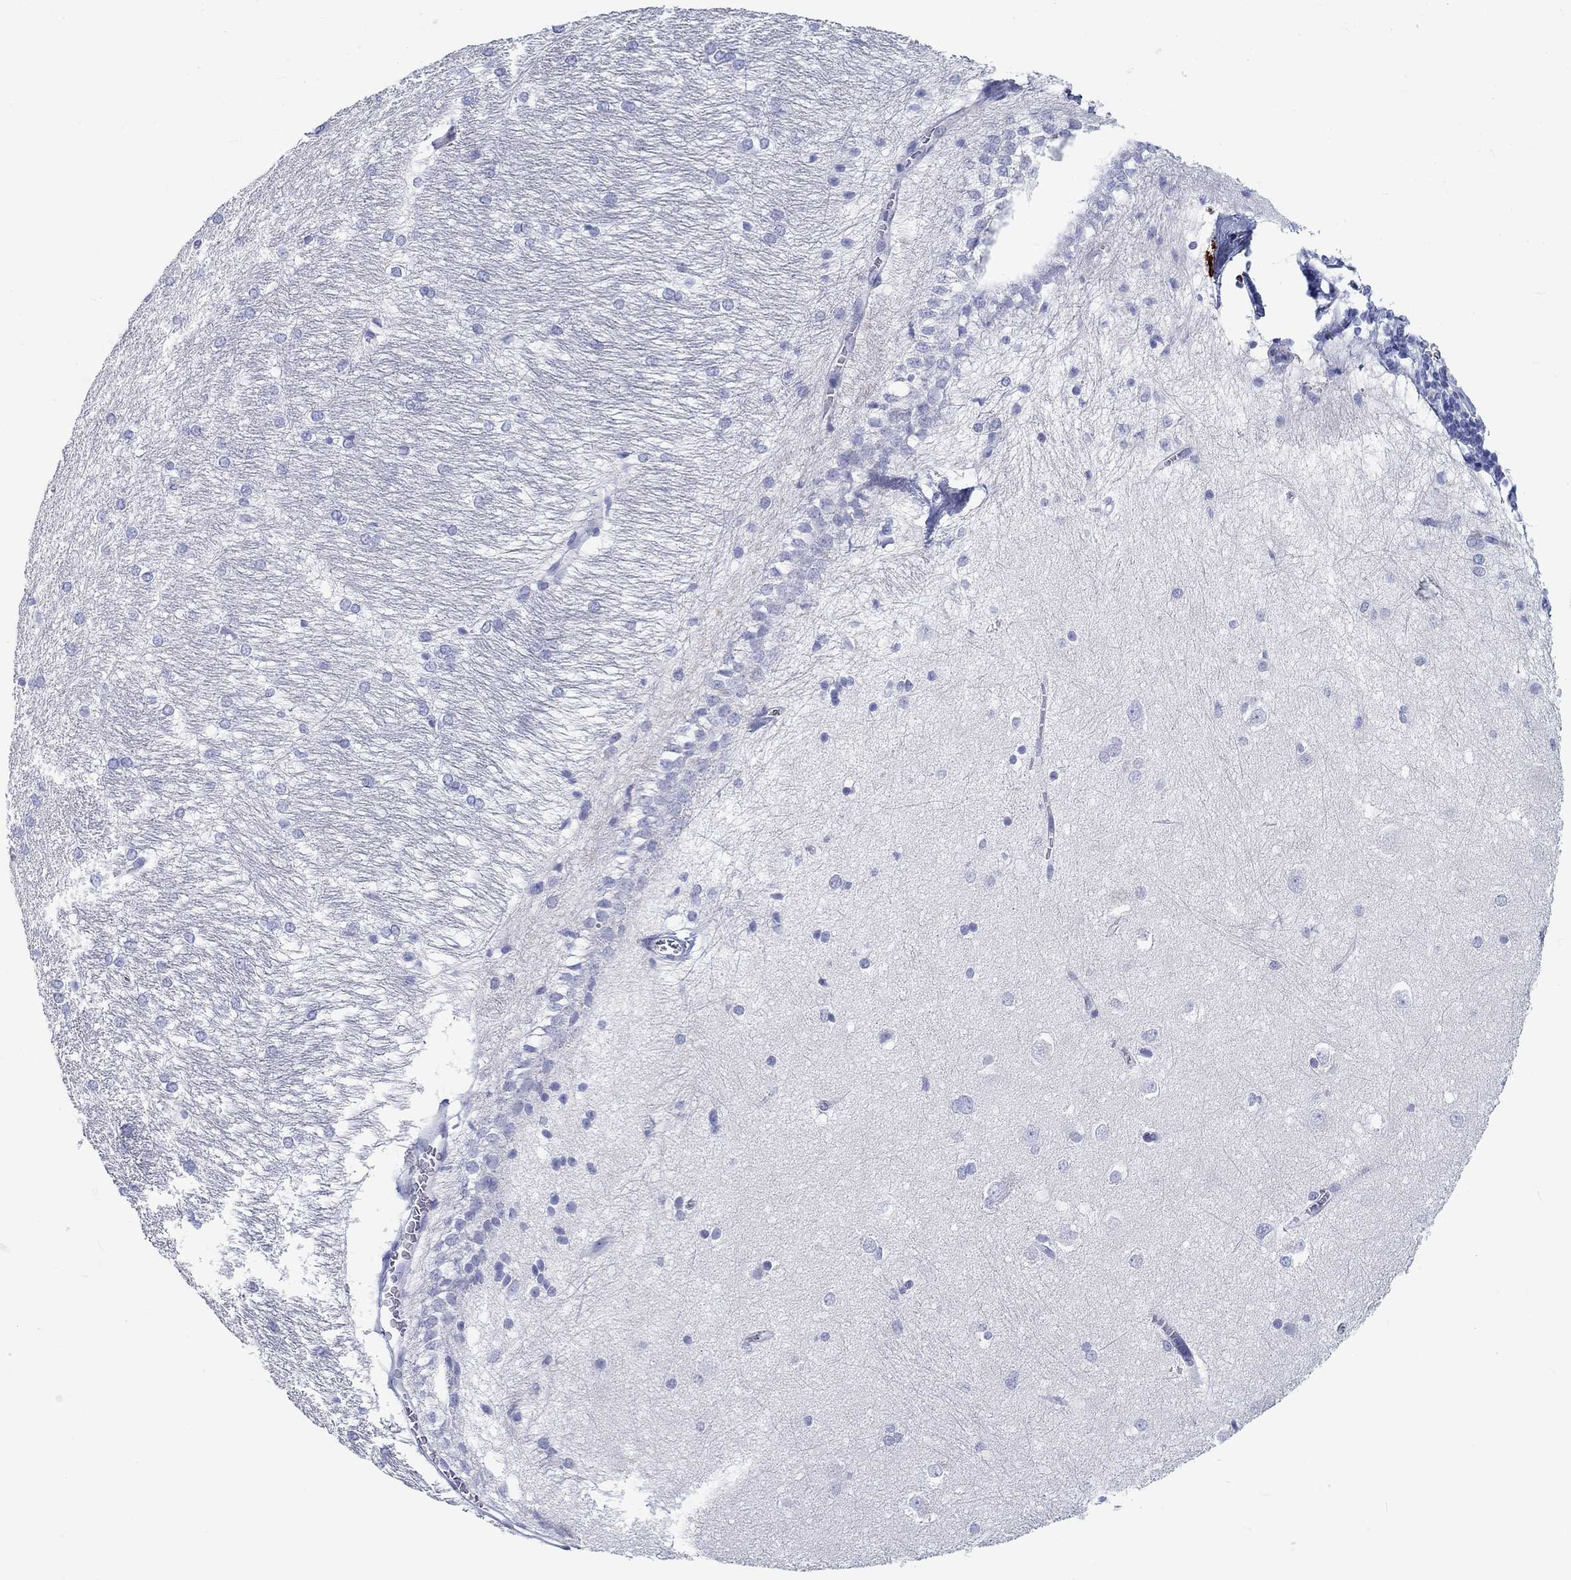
{"staining": {"intensity": "negative", "quantity": "none", "location": "none"}, "tissue": "hippocampus", "cell_type": "Glial cells", "image_type": "normal", "snomed": [{"axis": "morphology", "description": "Normal tissue, NOS"}, {"axis": "topography", "description": "Cerebral cortex"}, {"axis": "topography", "description": "Hippocampus"}], "caption": "High power microscopy image of an immunohistochemistry image of benign hippocampus, revealing no significant expression in glial cells.", "gene": "CD40LG", "patient": {"sex": "female", "age": 19}}